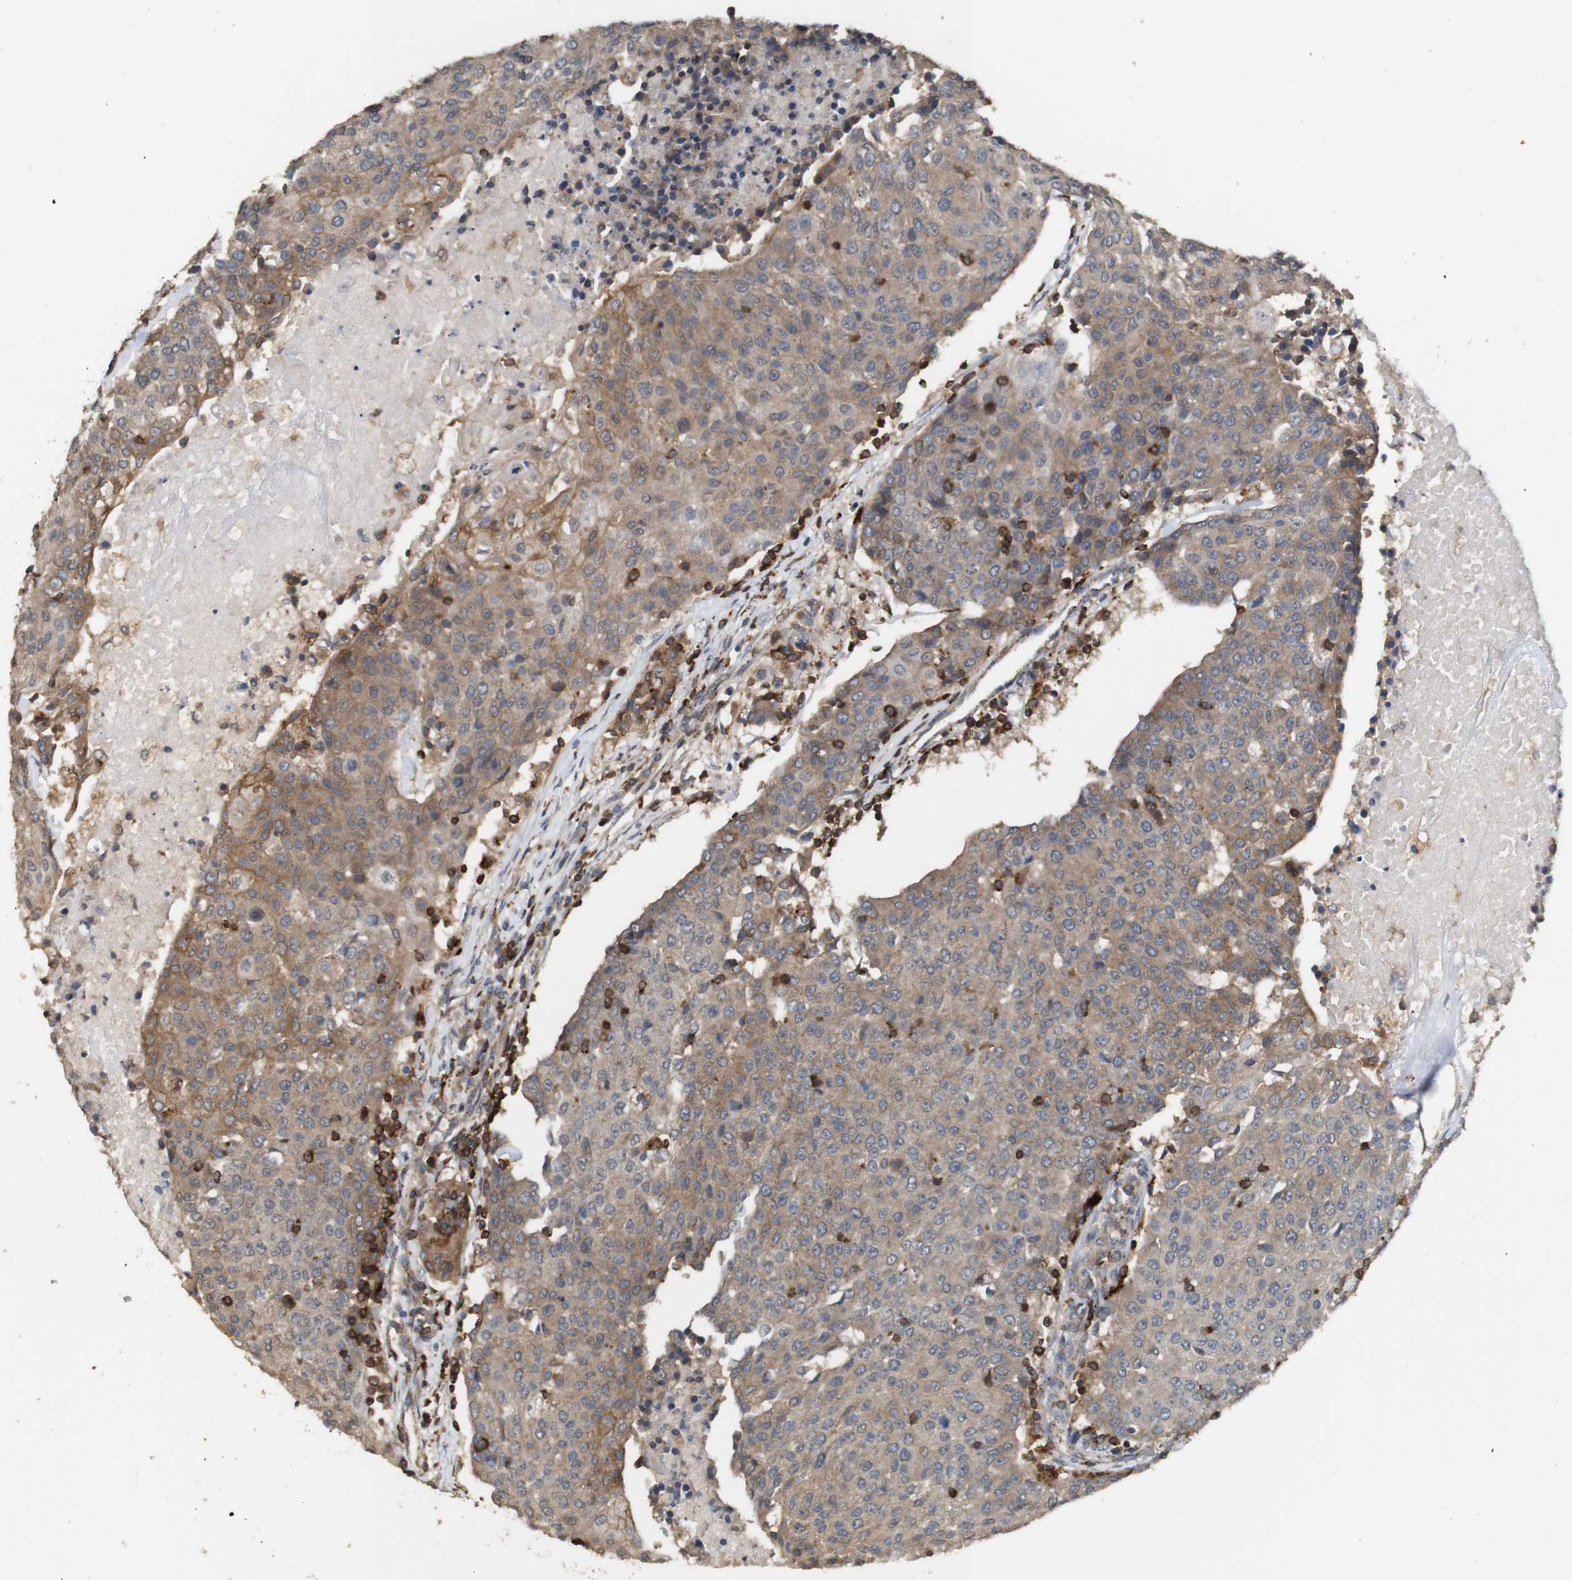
{"staining": {"intensity": "moderate", "quantity": ">75%", "location": "cytoplasmic/membranous"}, "tissue": "urothelial cancer", "cell_type": "Tumor cells", "image_type": "cancer", "snomed": [{"axis": "morphology", "description": "Urothelial carcinoma, High grade"}, {"axis": "topography", "description": "Urinary bladder"}], "caption": "Immunohistochemistry staining of urothelial cancer, which exhibits medium levels of moderate cytoplasmic/membranous positivity in approximately >75% of tumor cells indicating moderate cytoplasmic/membranous protein staining. The staining was performed using DAB (brown) for protein detection and nuclei were counterstained in hematoxylin (blue).", "gene": "KSR1", "patient": {"sex": "female", "age": 85}}